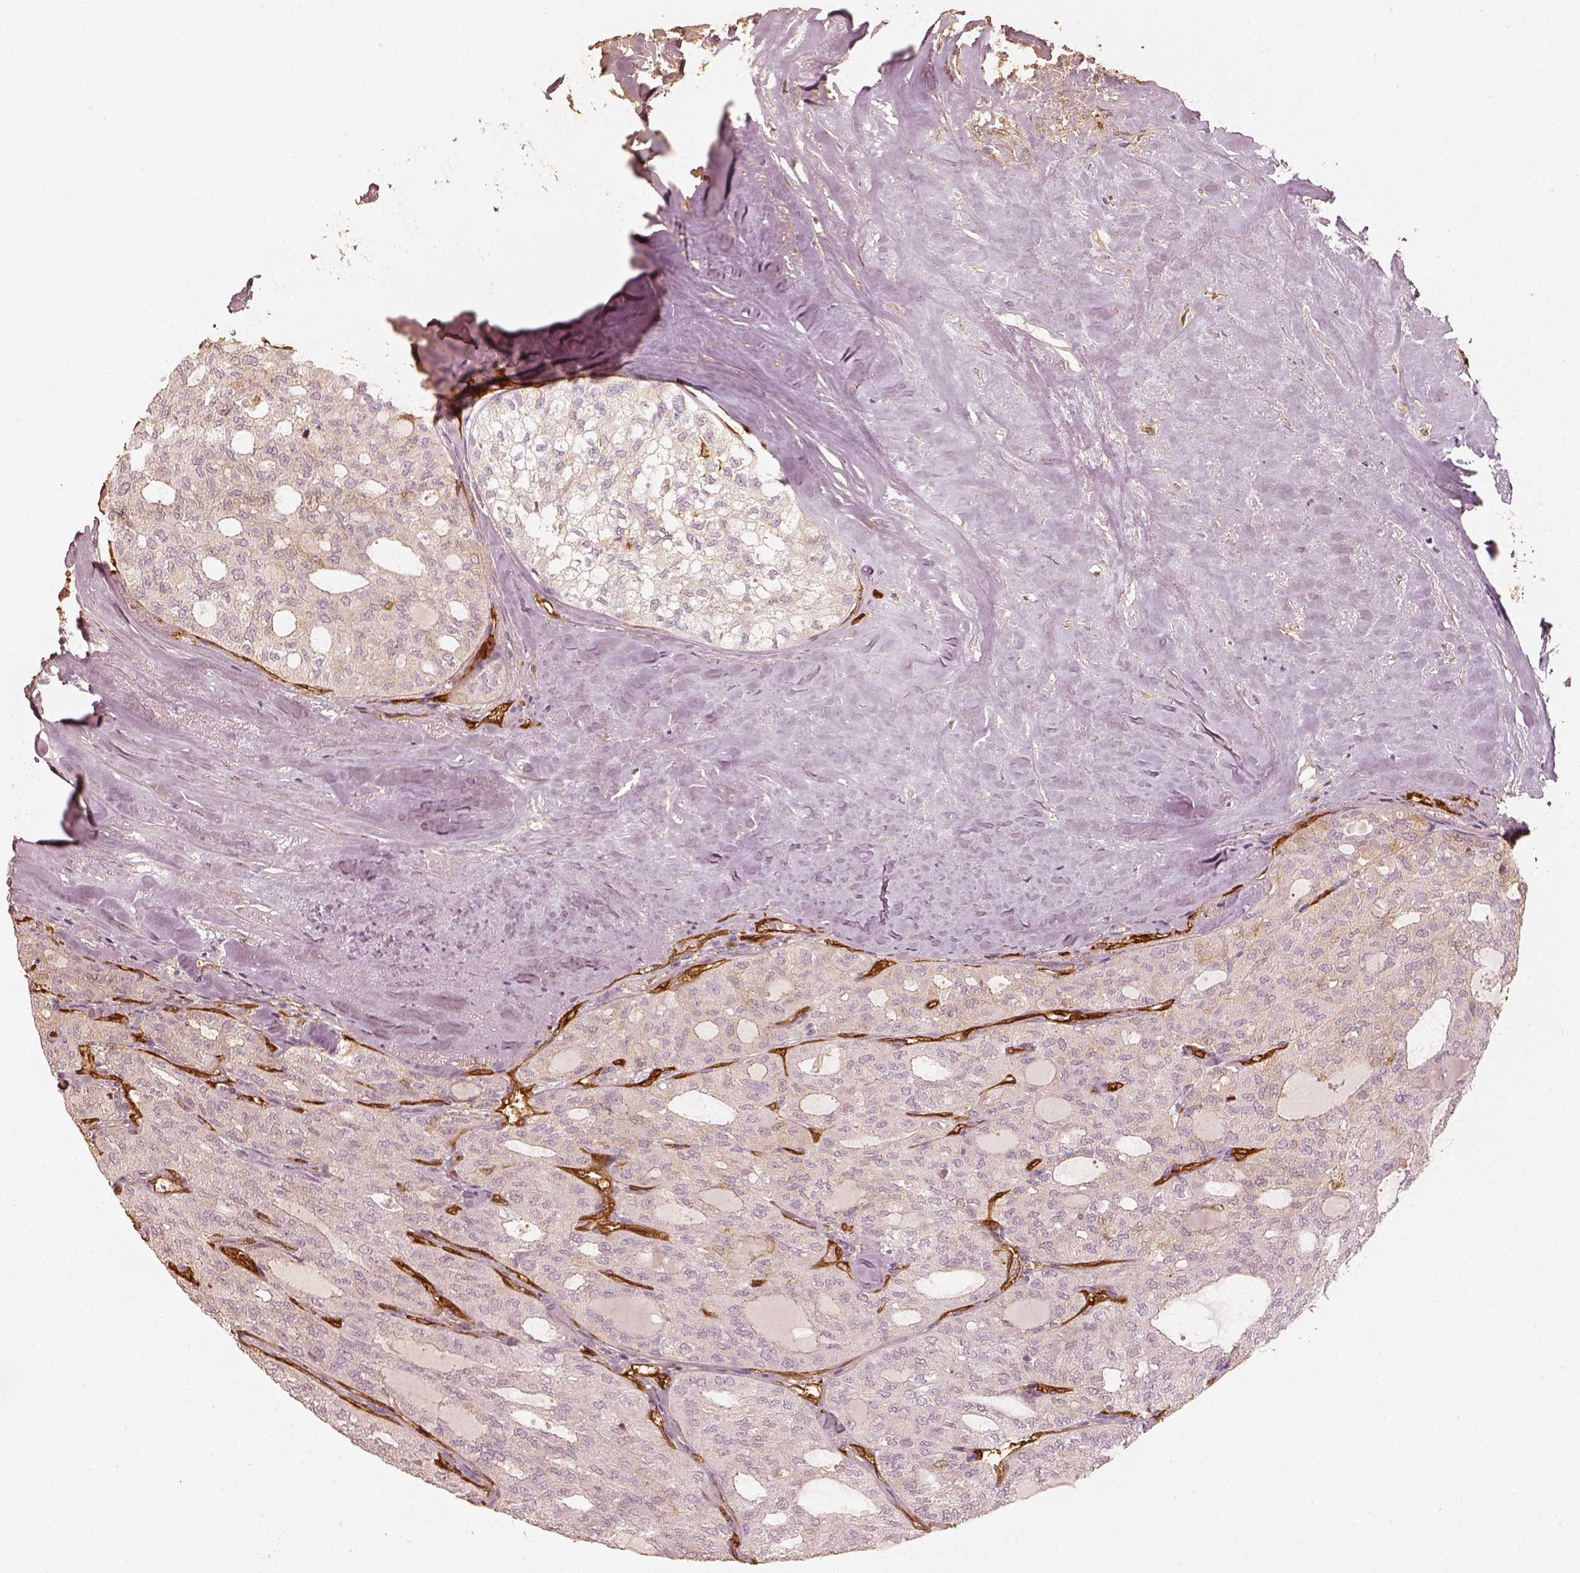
{"staining": {"intensity": "negative", "quantity": "none", "location": "none"}, "tissue": "thyroid cancer", "cell_type": "Tumor cells", "image_type": "cancer", "snomed": [{"axis": "morphology", "description": "Follicular adenoma carcinoma, NOS"}, {"axis": "topography", "description": "Thyroid gland"}], "caption": "This image is of thyroid cancer stained with immunohistochemistry to label a protein in brown with the nuclei are counter-stained blue. There is no positivity in tumor cells.", "gene": "FSCN1", "patient": {"sex": "male", "age": 75}}